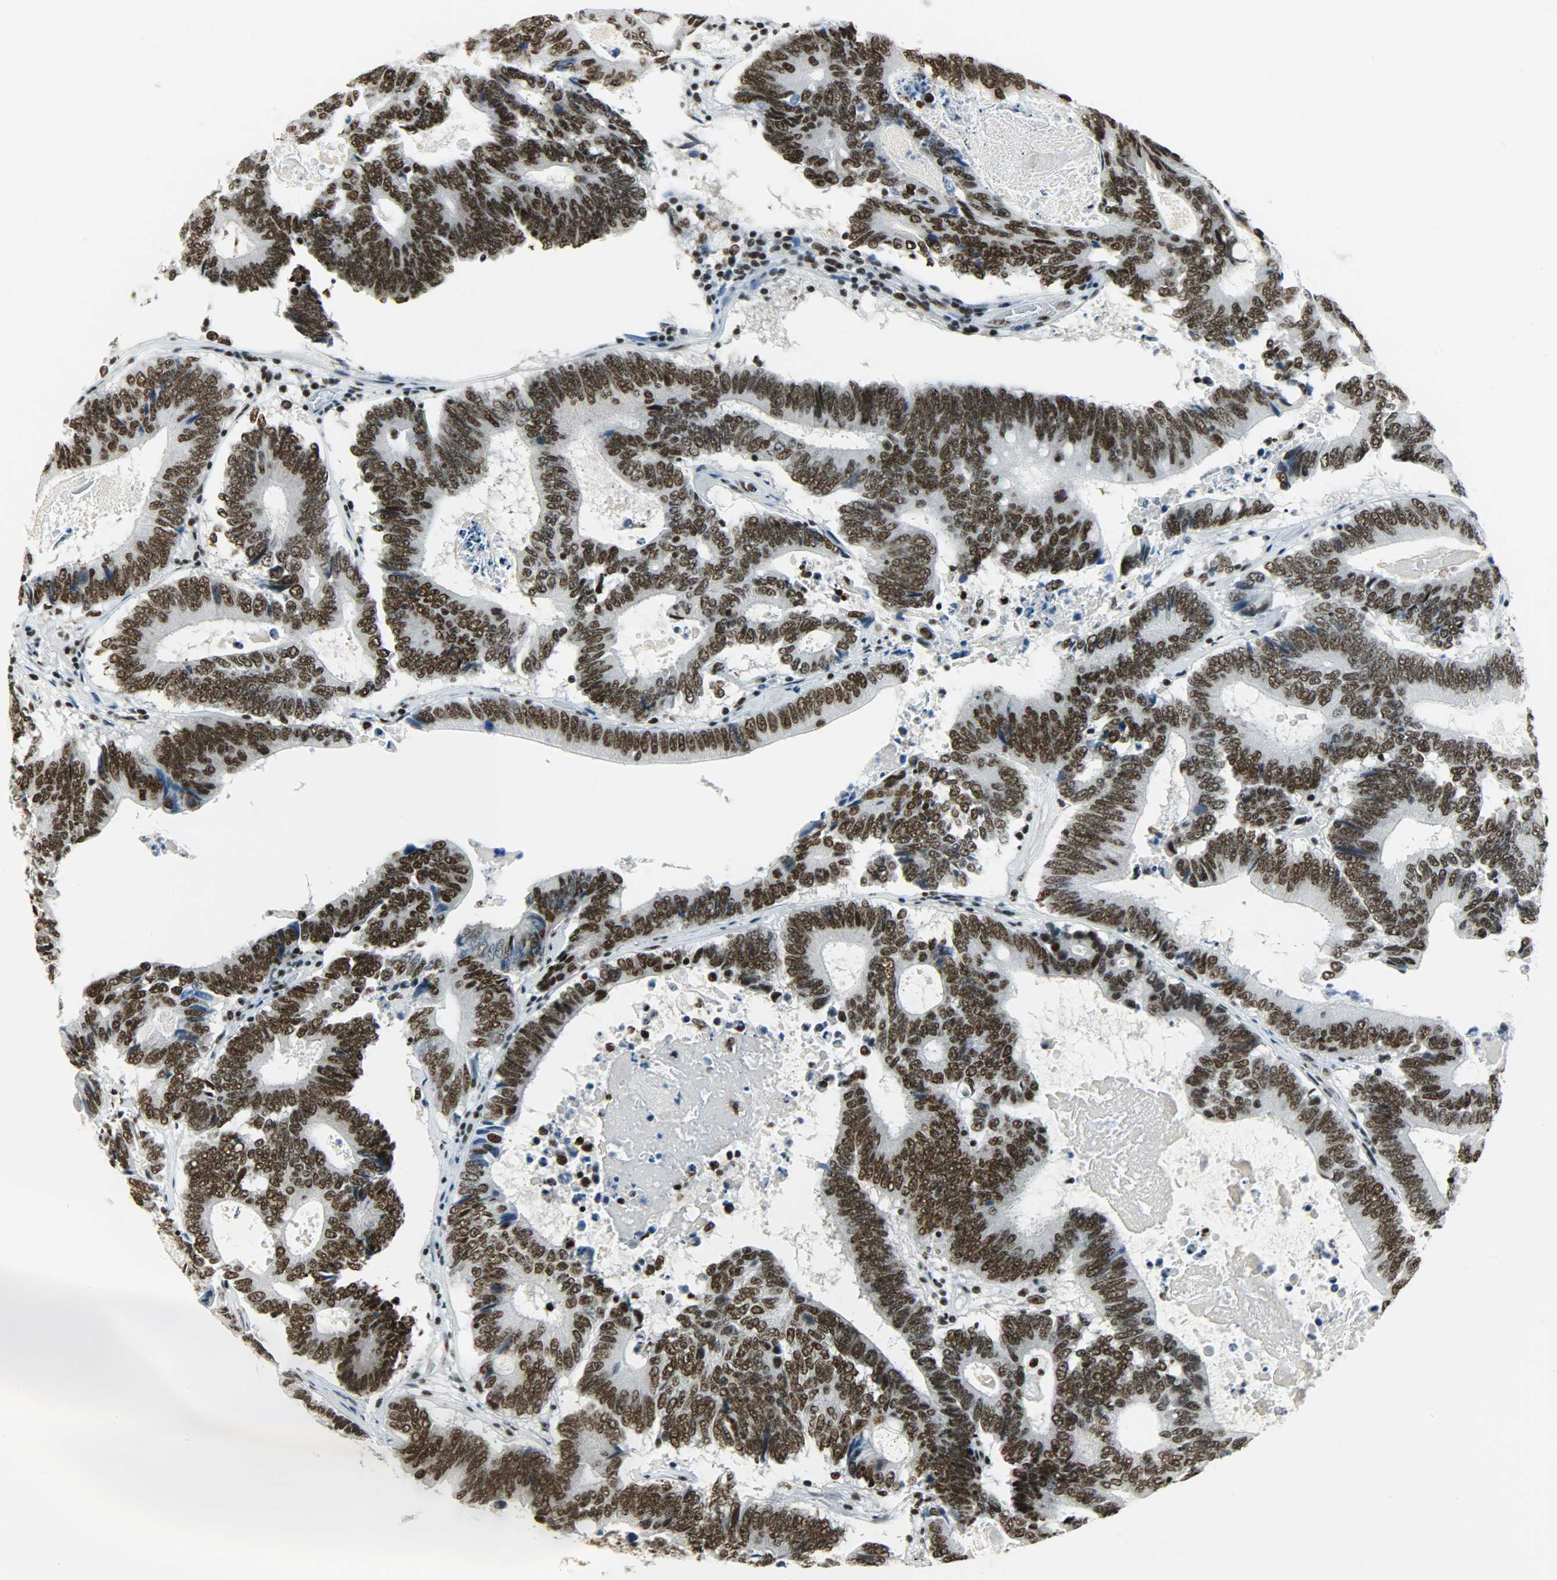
{"staining": {"intensity": "strong", "quantity": ">75%", "location": "nuclear"}, "tissue": "colorectal cancer", "cell_type": "Tumor cells", "image_type": "cancer", "snomed": [{"axis": "morphology", "description": "Adenocarcinoma, NOS"}, {"axis": "topography", "description": "Colon"}], "caption": "Immunohistochemical staining of colorectal cancer (adenocarcinoma) reveals high levels of strong nuclear protein staining in approximately >75% of tumor cells.", "gene": "SNRPA", "patient": {"sex": "female", "age": 78}}